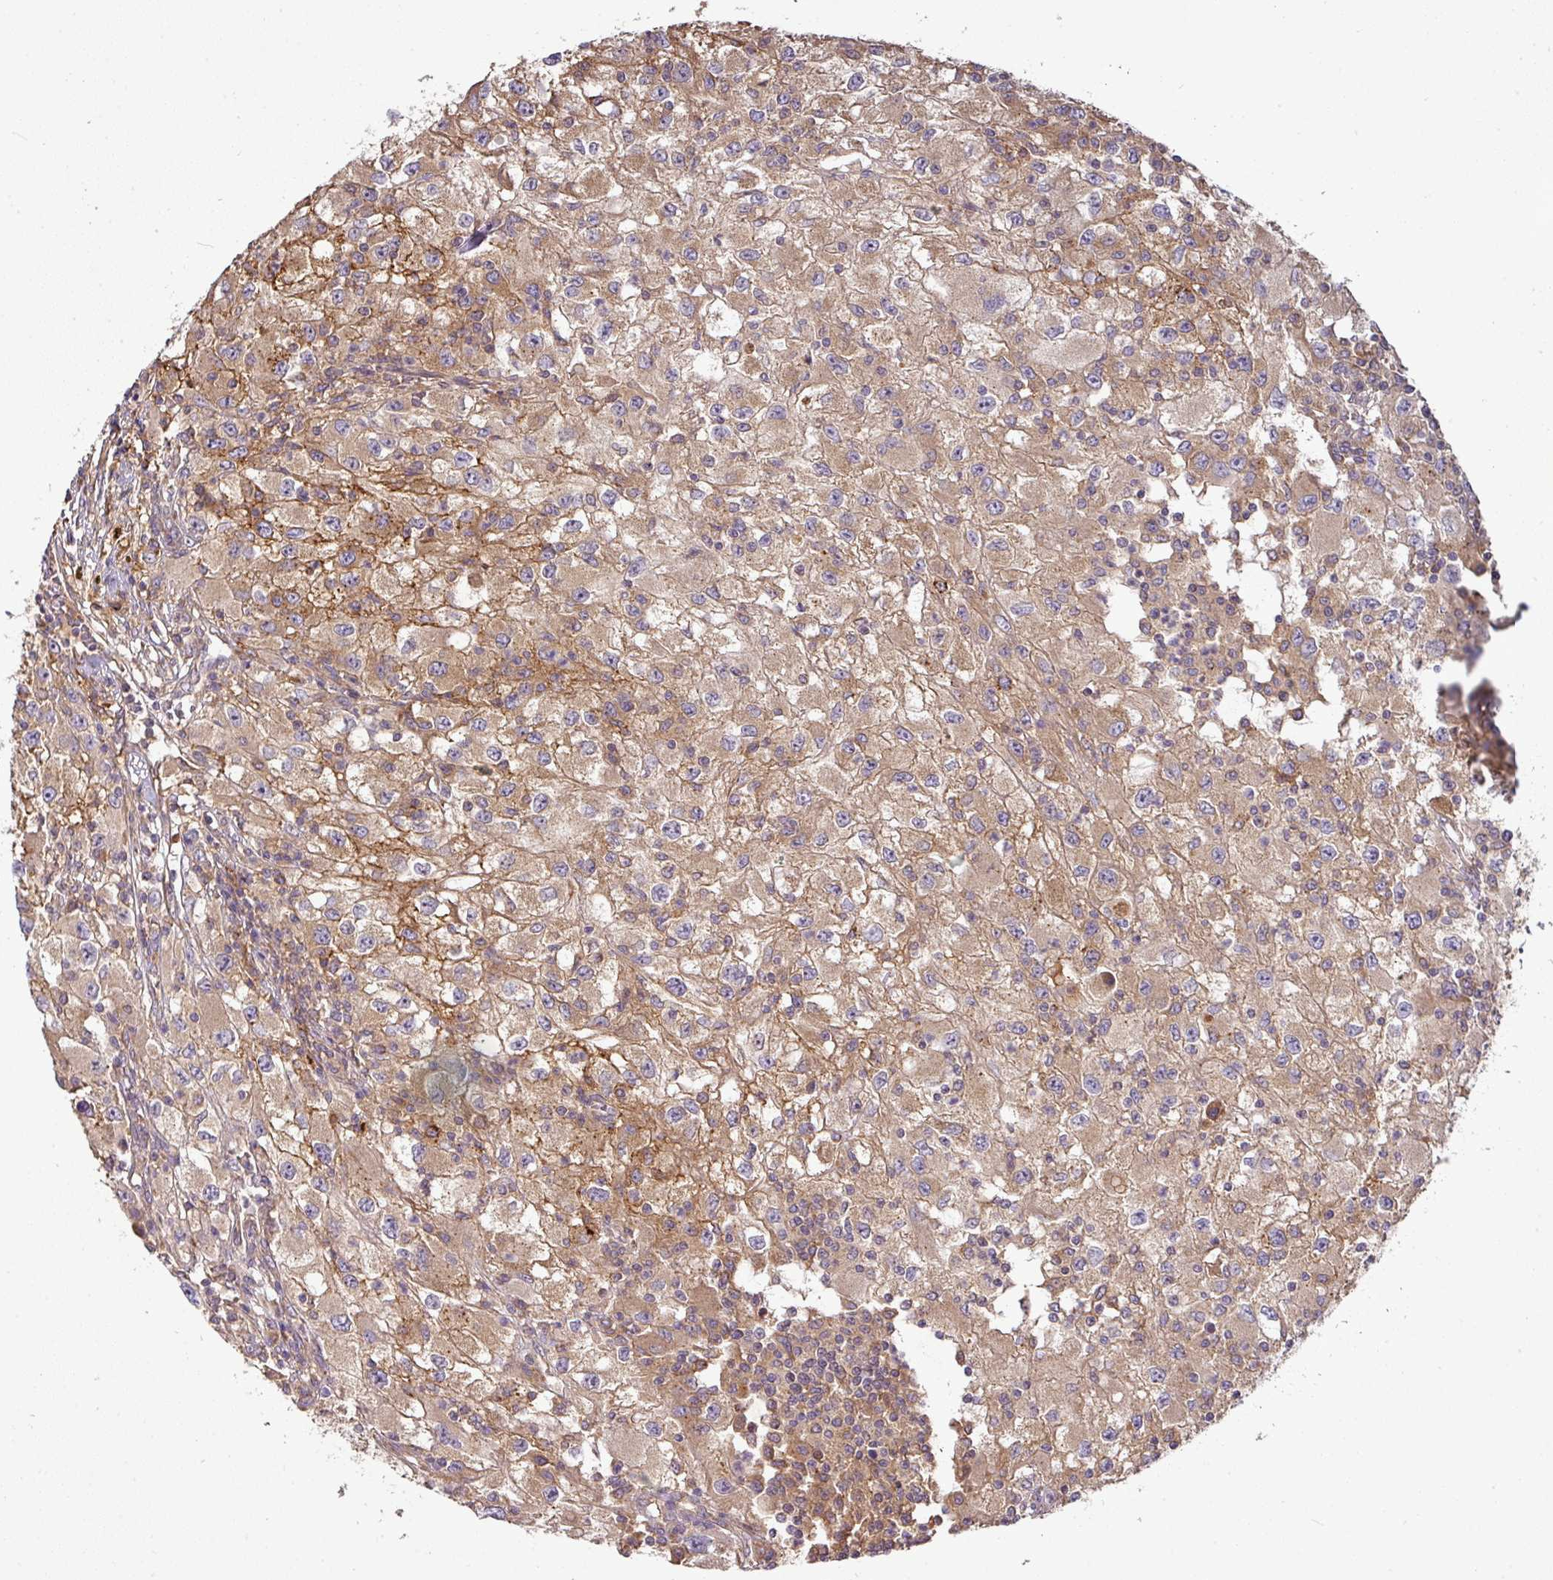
{"staining": {"intensity": "moderate", "quantity": ">75%", "location": "cytoplasmic/membranous"}, "tissue": "renal cancer", "cell_type": "Tumor cells", "image_type": "cancer", "snomed": [{"axis": "morphology", "description": "Adenocarcinoma, NOS"}, {"axis": "topography", "description": "Kidney"}], "caption": "Protein expression analysis of renal cancer demonstrates moderate cytoplasmic/membranous positivity in approximately >75% of tumor cells. (brown staining indicates protein expression, while blue staining denotes nuclei).", "gene": "GALP", "patient": {"sex": "female", "age": 67}}